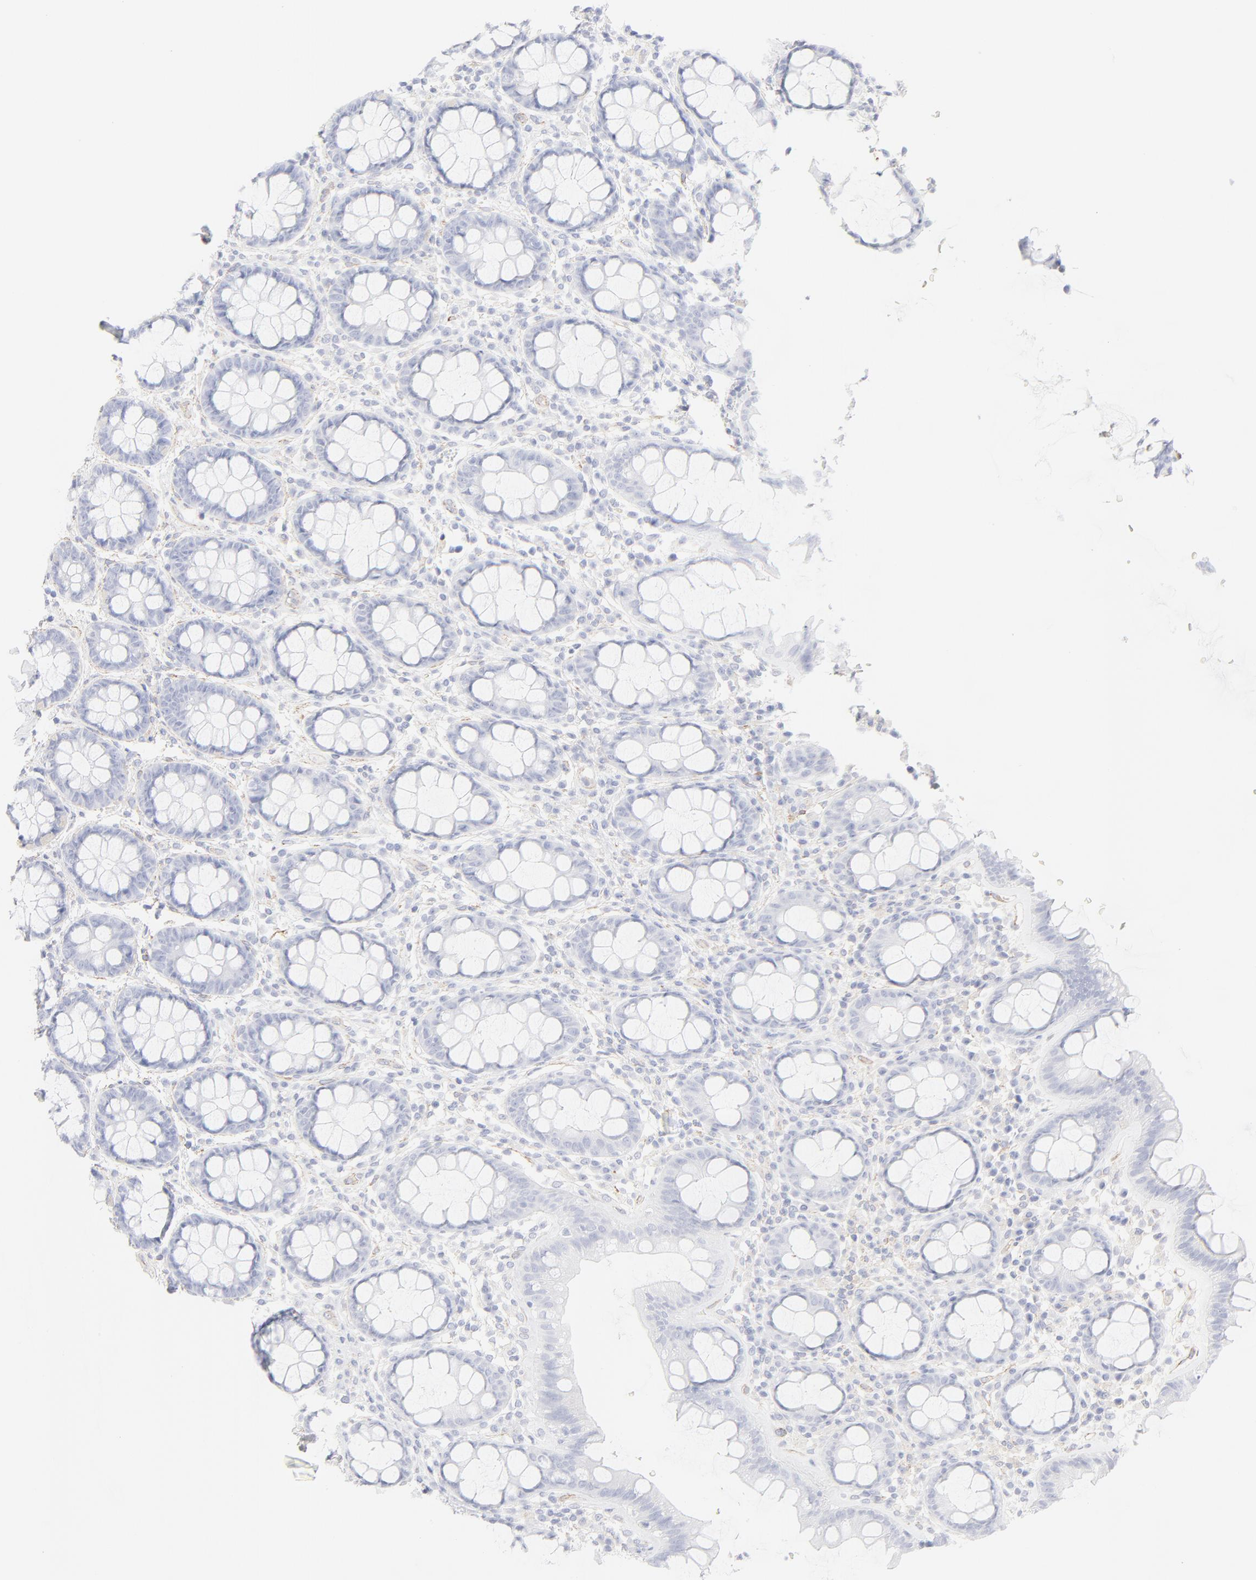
{"staining": {"intensity": "negative", "quantity": "none", "location": "none"}, "tissue": "rectum", "cell_type": "Glandular cells", "image_type": "normal", "snomed": [{"axis": "morphology", "description": "Normal tissue, NOS"}, {"axis": "topography", "description": "Rectum"}], "caption": "A high-resolution micrograph shows immunohistochemistry (IHC) staining of normal rectum, which displays no significant staining in glandular cells. (Immunohistochemistry (ihc), brightfield microscopy, high magnification).", "gene": "ITGA5", "patient": {"sex": "male", "age": 92}}